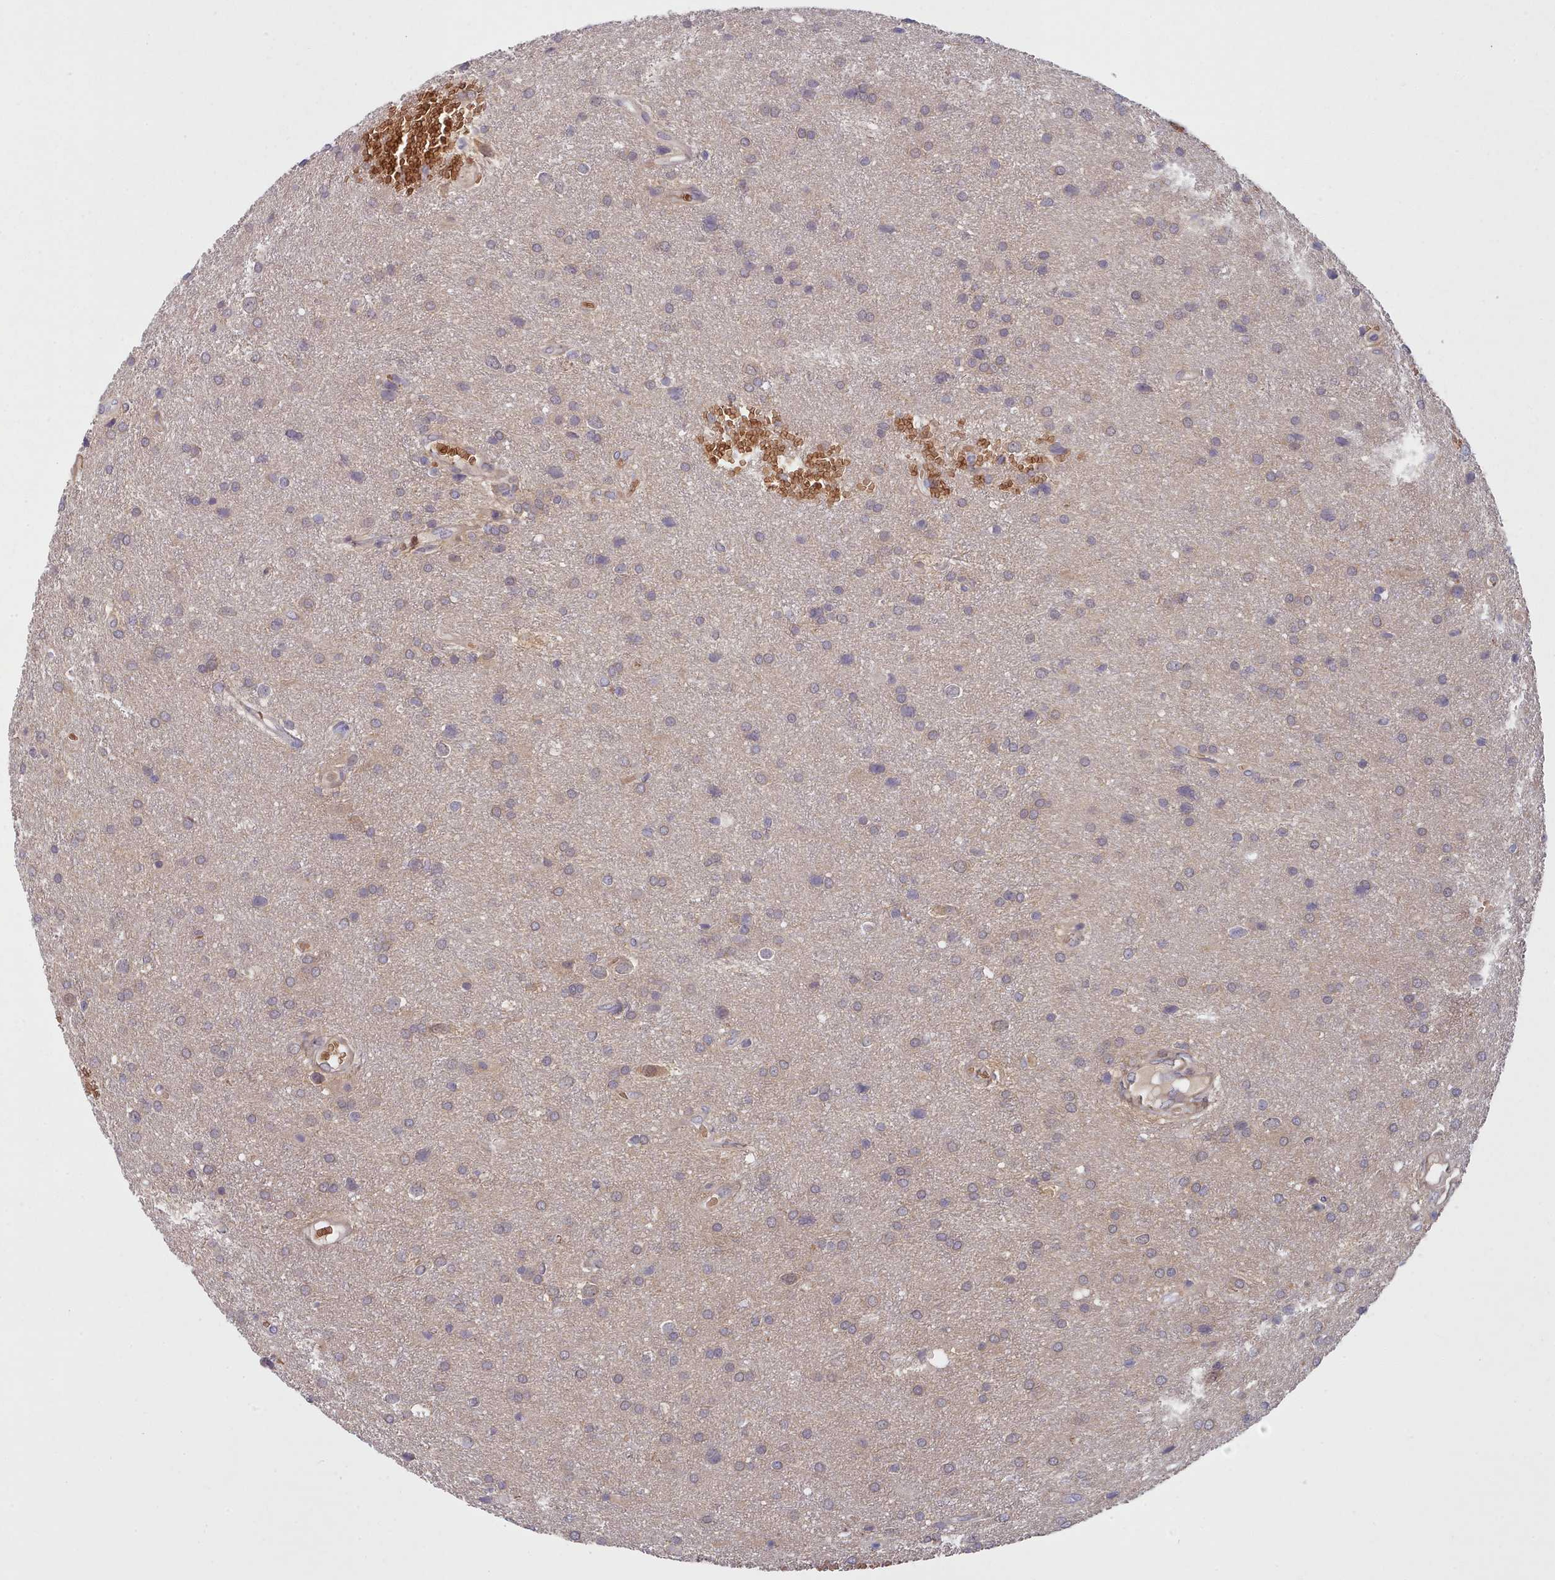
{"staining": {"intensity": "negative", "quantity": "none", "location": "none"}, "tissue": "glioma", "cell_type": "Tumor cells", "image_type": "cancer", "snomed": [{"axis": "morphology", "description": "Glioma, malignant, Low grade"}, {"axis": "topography", "description": "Brain"}], "caption": "Histopathology image shows no protein expression in tumor cells of low-grade glioma (malignant) tissue.", "gene": "CLNS1A", "patient": {"sex": "female", "age": 32}}